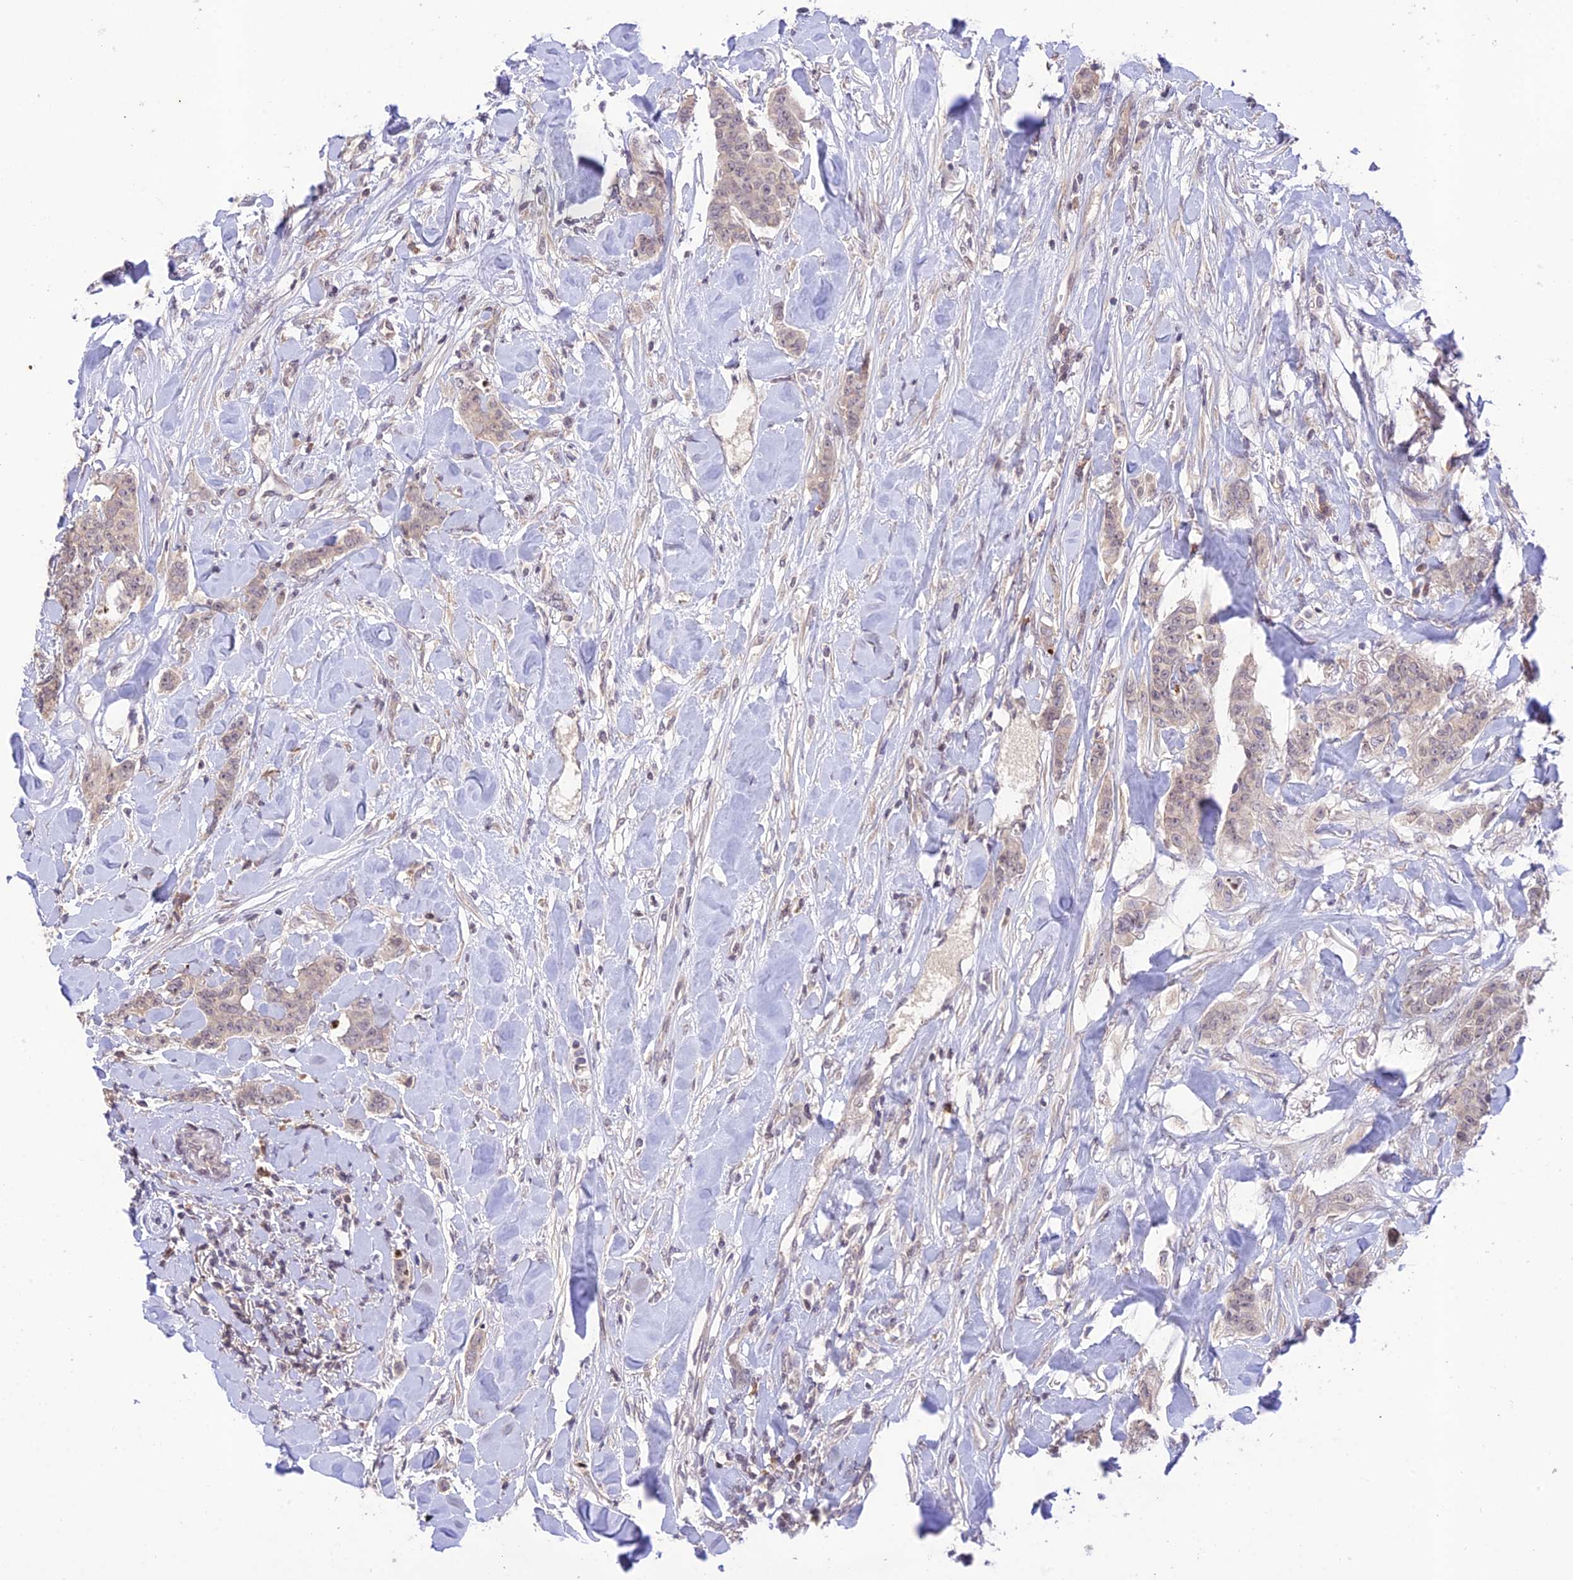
{"staining": {"intensity": "weak", "quantity": "<25%", "location": "cytoplasmic/membranous,nuclear"}, "tissue": "breast cancer", "cell_type": "Tumor cells", "image_type": "cancer", "snomed": [{"axis": "morphology", "description": "Duct carcinoma"}, {"axis": "topography", "description": "Breast"}], "caption": "Tumor cells are negative for brown protein staining in breast cancer.", "gene": "TEKT1", "patient": {"sex": "female", "age": 40}}